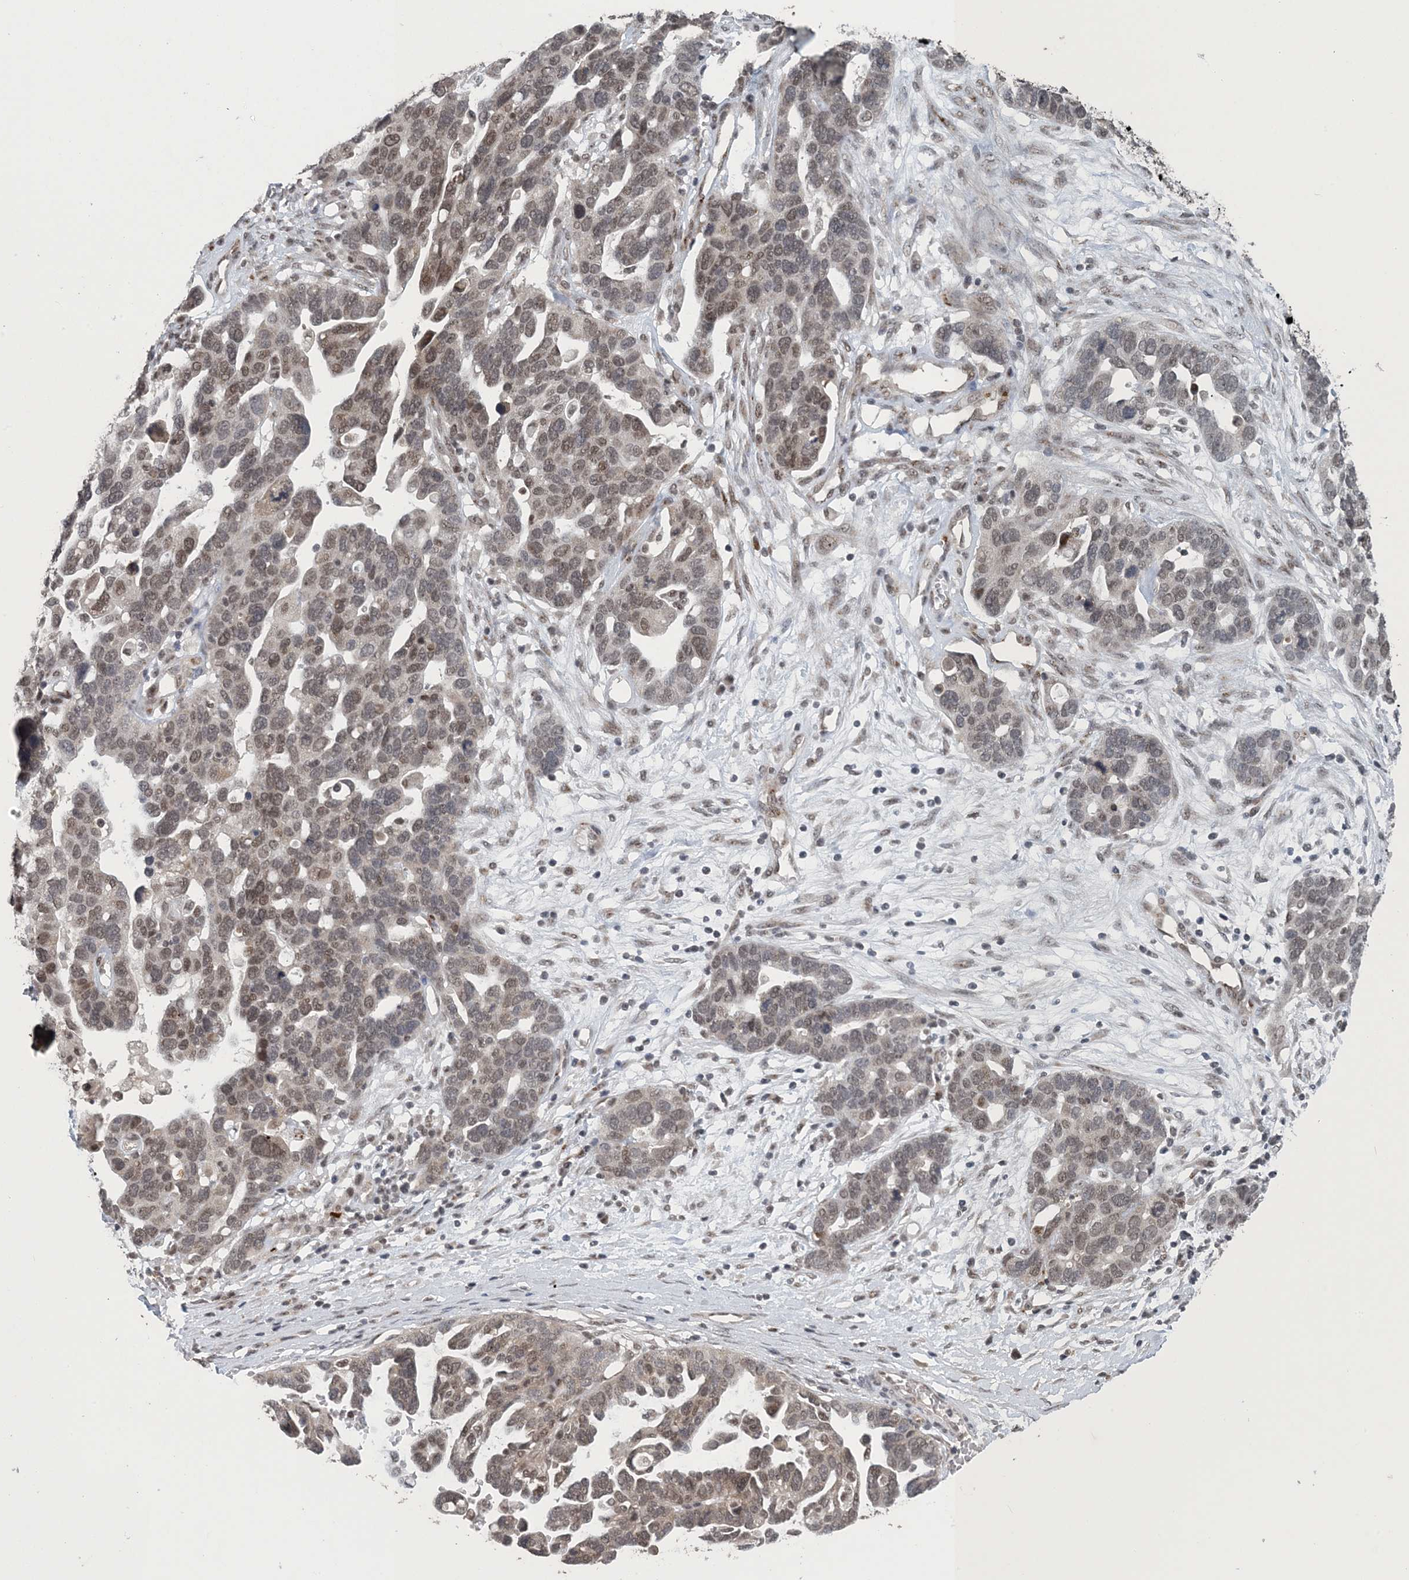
{"staining": {"intensity": "weak", "quantity": "25%-75%", "location": "nuclear"}, "tissue": "ovarian cancer", "cell_type": "Tumor cells", "image_type": "cancer", "snomed": [{"axis": "morphology", "description": "Cystadenocarcinoma, serous, NOS"}, {"axis": "topography", "description": "Ovary"}], "caption": "Weak nuclear staining is present in approximately 25%-75% of tumor cells in serous cystadenocarcinoma (ovarian). (Stains: DAB in brown, nuclei in blue, Microscopy: brightfield microscopy at high magnification).", "gene": "MBD2", "patient": {"sex": "female", "age": 54}}